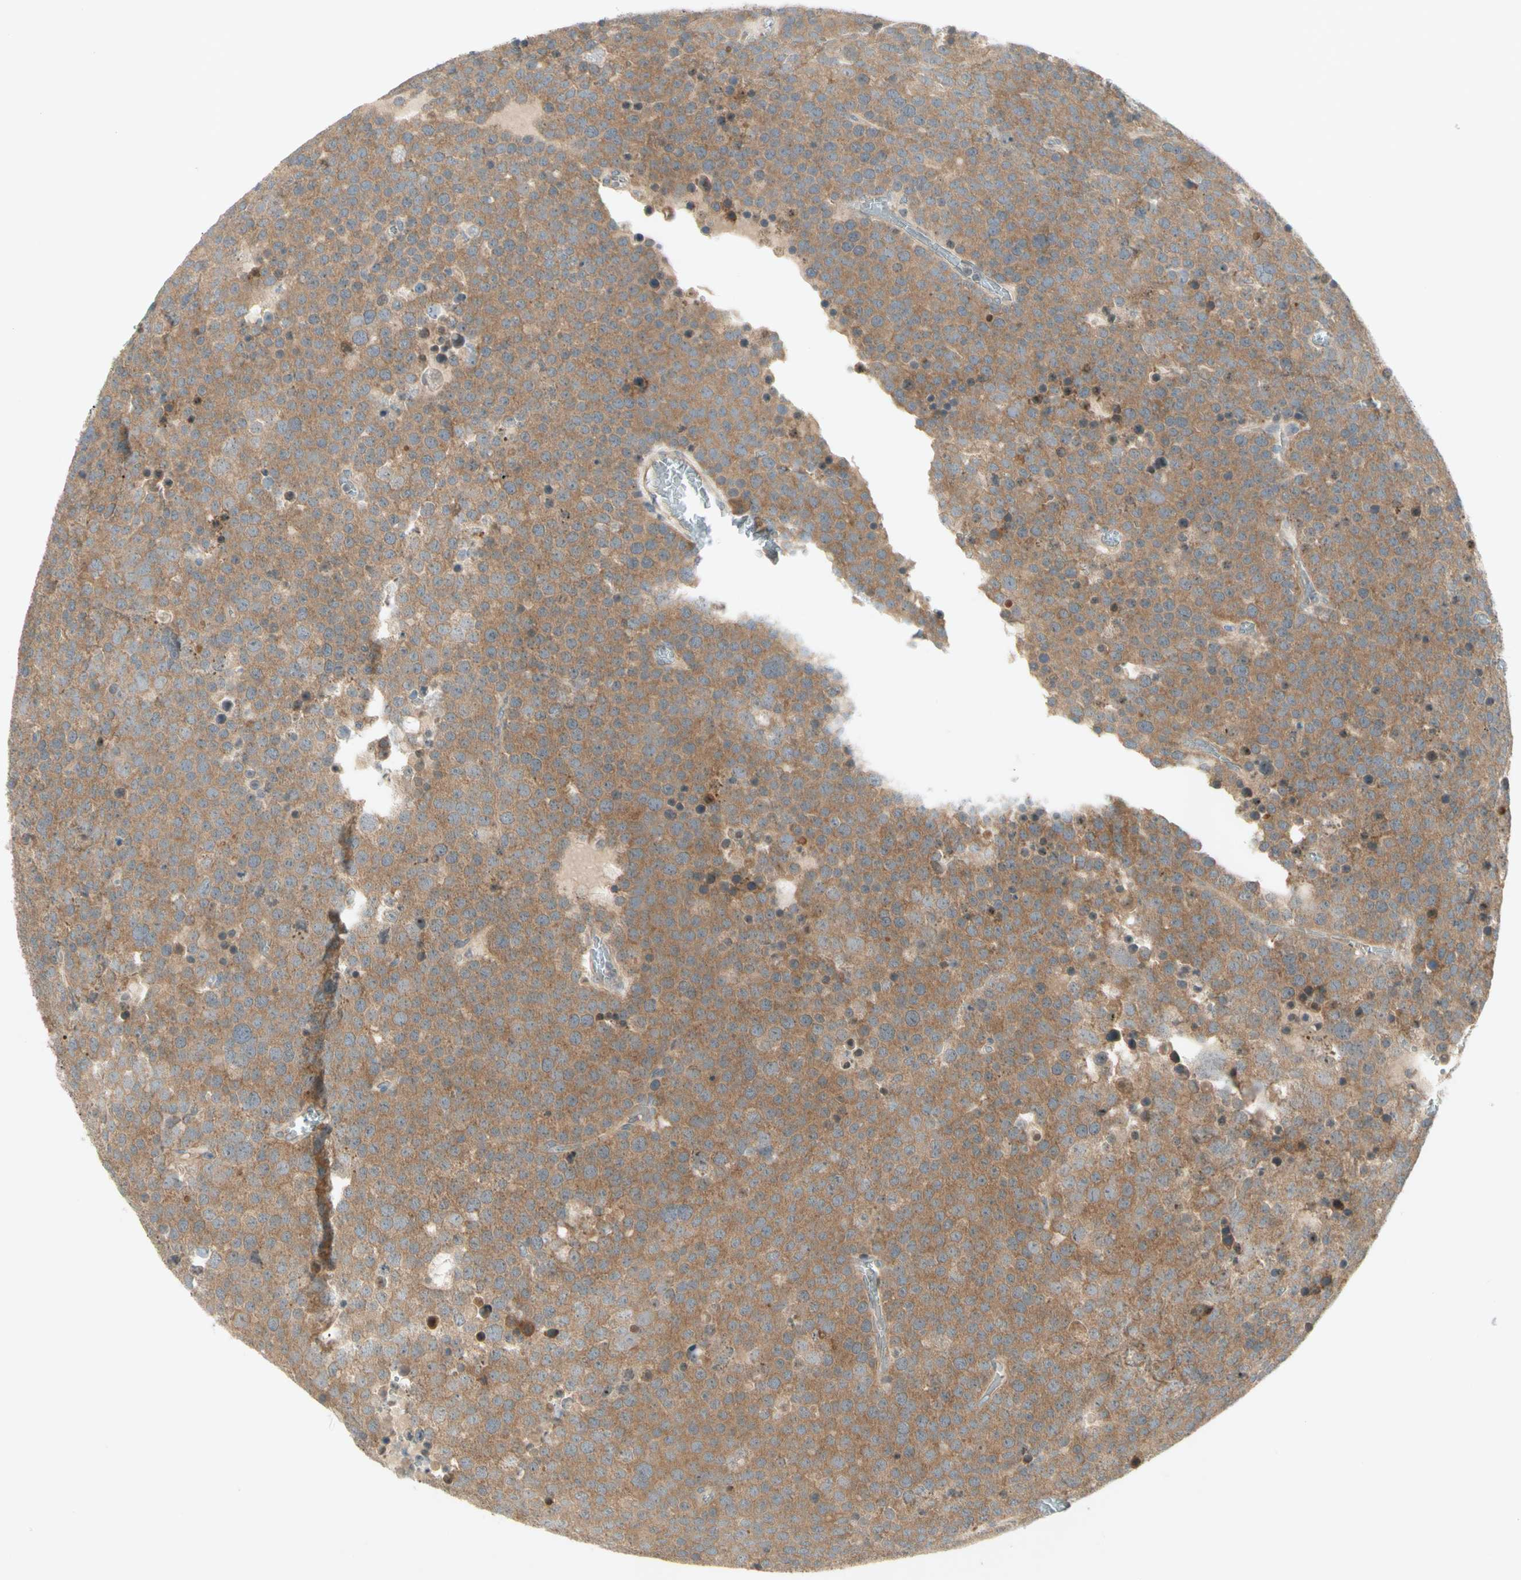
{"staining": {"intensity": "moderate", "quantity": ">75%", "location": "cytoplasmic/membranous"}, "tissue": "testis cancer", "cell_type": "Tumor cells", "image_type": "cancer", "snomed": [{"axis": "morphology", "description": "Seminoma, NOS"}, {"axis": "topography", "description": "Testis"}], "caption": "Immunohistochemistry (DAB (3,3'-diaminobenzidine)) staining of testis cancer (seminoma) demonstrates moderate cytoplasmic/membranous protein staining in about >75% of tumor cells. Nuclei are stained in blue.", "gene": "ETF1", "patient": {"sex": "male", "age": 71}}